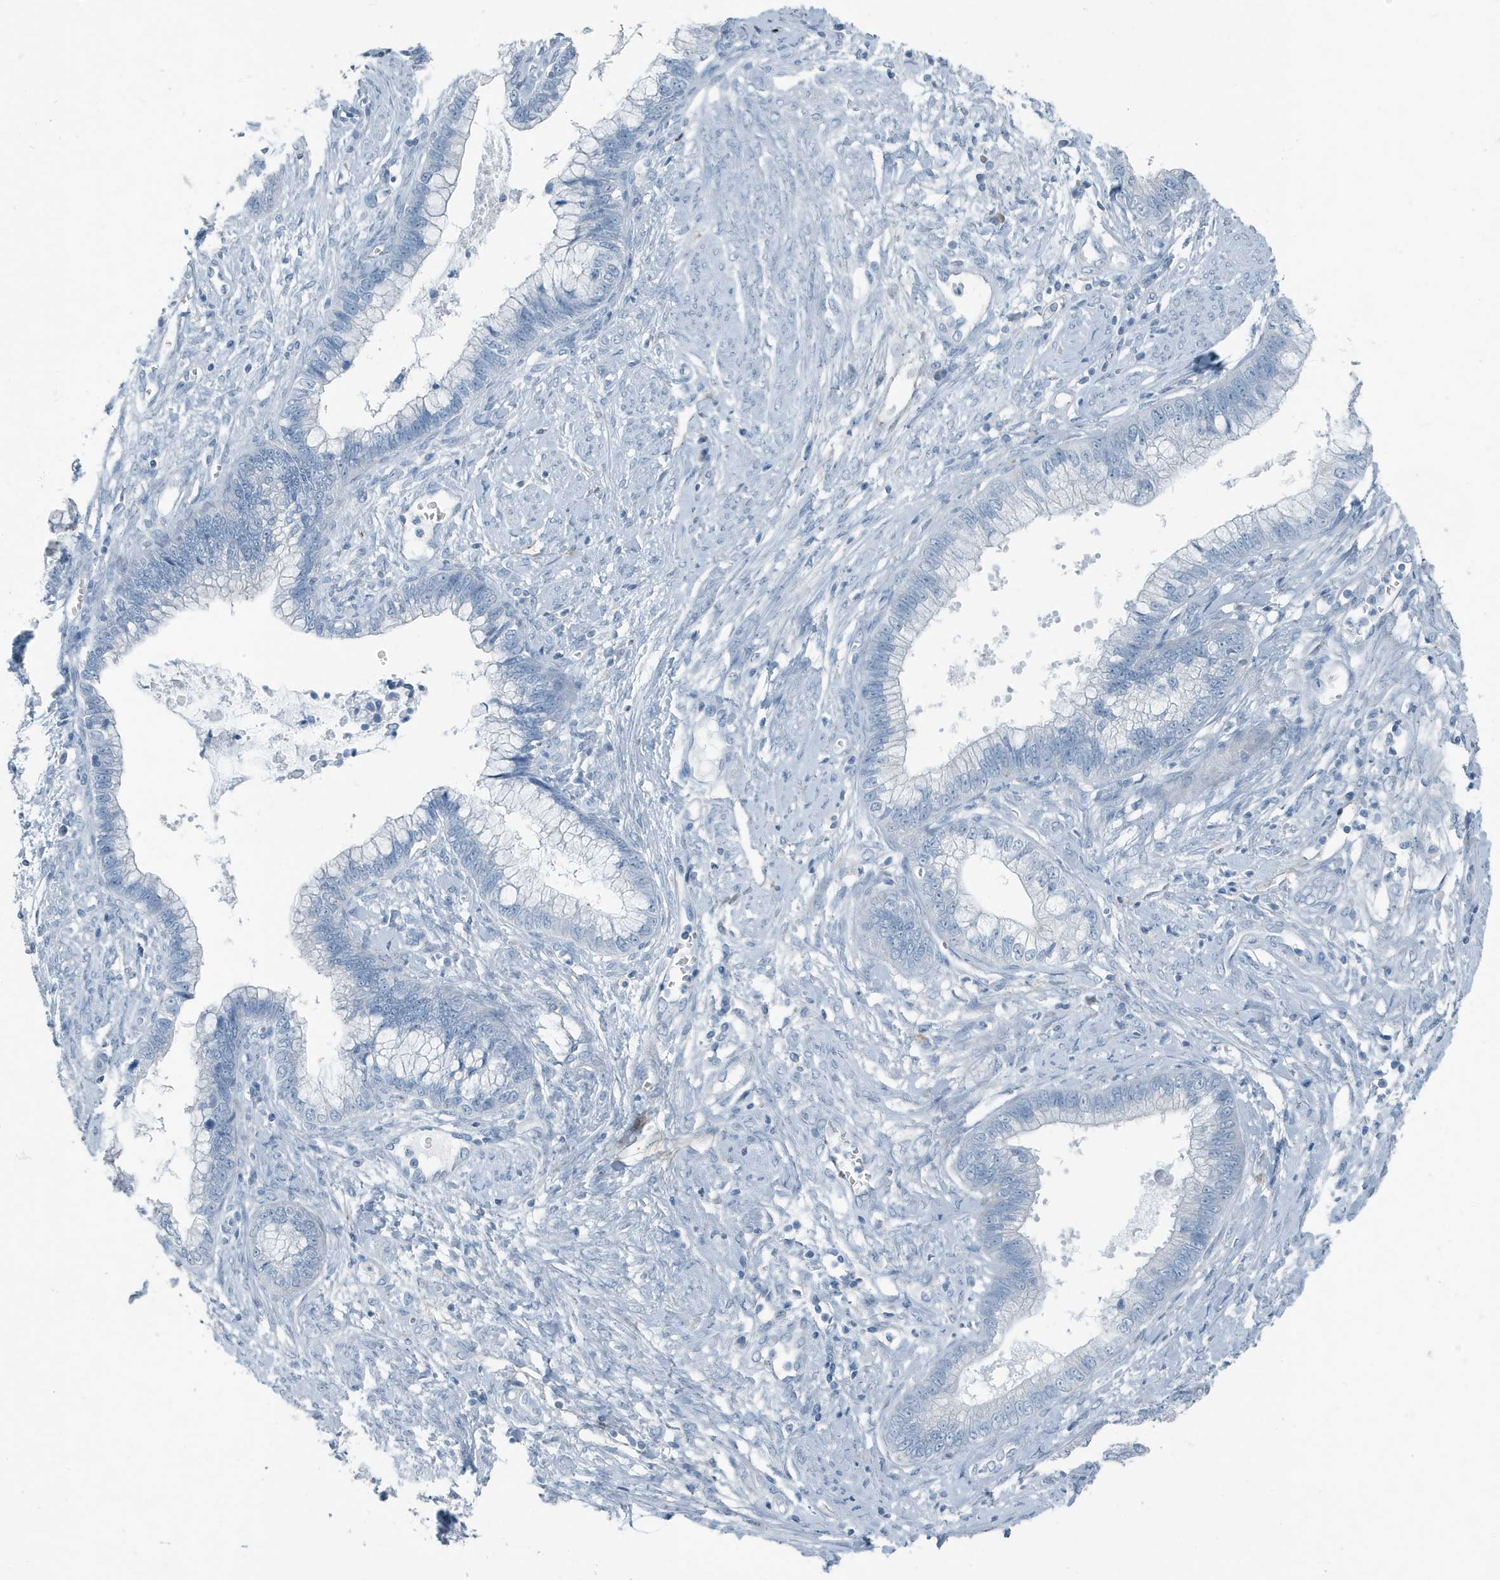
{"staining": {"intensity": "negative", "quantity": "none", "location": "none"}, "tissue": "cervical cancer", "cell_type": "Tumor cells", "image_type": "cancer", "snomed": [{"axis": "morphology", "description": "Adenocarcinoma, NOS"}, {"axis": "topography", "description": "Cervix"}], "caption": "IHC micrograph of neoplastic tissue: human cervical adenocarcinoma stained with DAB displays no significant protein positivity in tumor cells. (DAB immunohistochemistry (IHC), high magnification).", "gene": "FAM162A", "patient": {"sex": "female", "age": 44}}